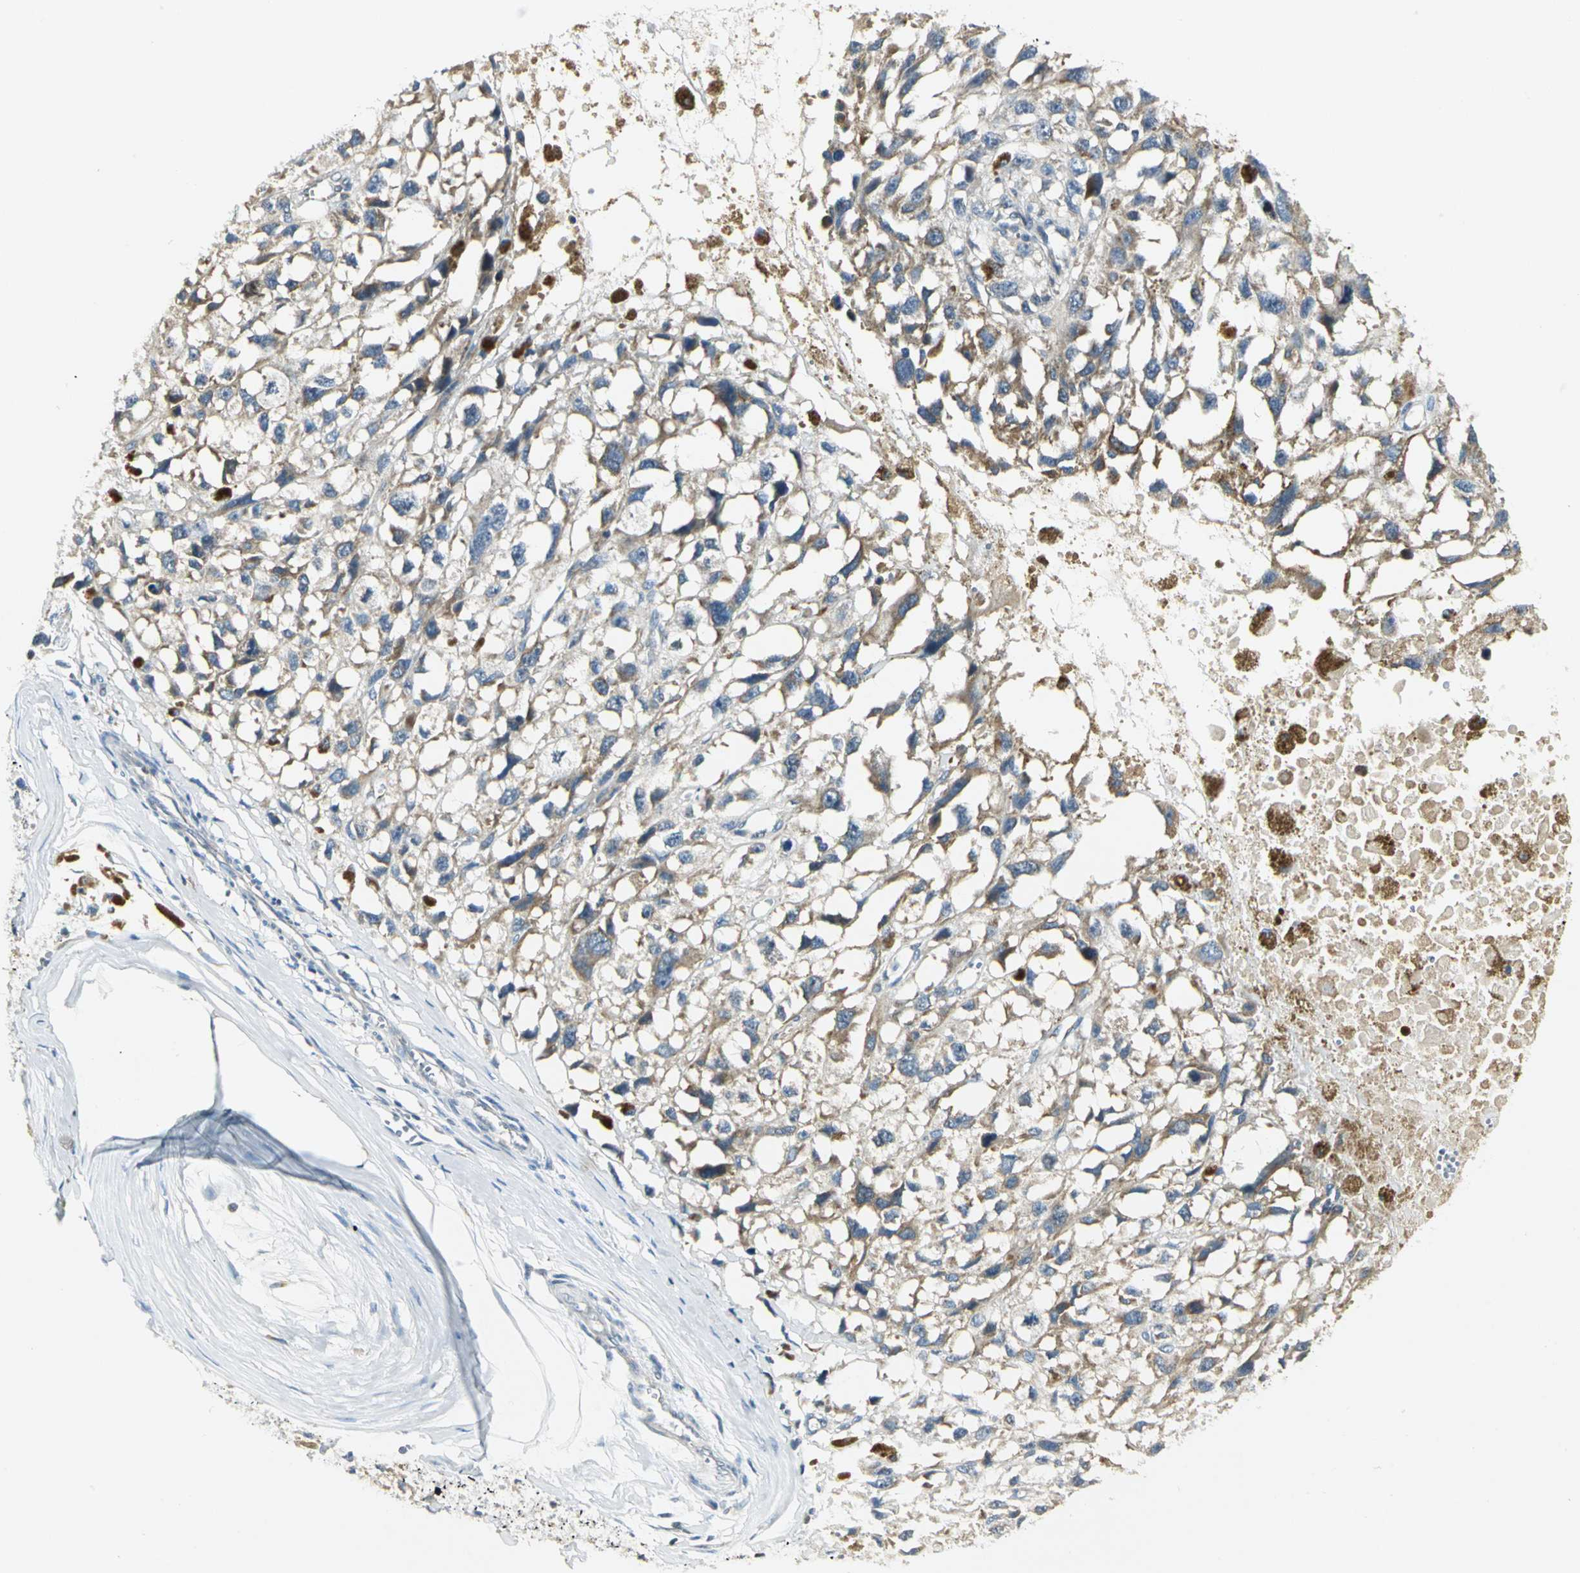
{"staining": {"intensity": "moderate", "quantity": ">75%", "location": "cytoplasmic/membranous"}, "tissue": "melanoma", "cell_type": "Tumor cells", "image_type": "cancer", "snomed": [{"axis": "morphology", "description": "Malignant melanoma, Metastatic site"}, {"axis": "topography", "description": "Lymph node"}], "caption": "Tumor cells exhibit moderate cytoplasmic/membranous staining in about >75% of cells in malignant melanoma (metastatic site).", "gene": "USP40", "patient": {"sex": "male", "age": 59}}